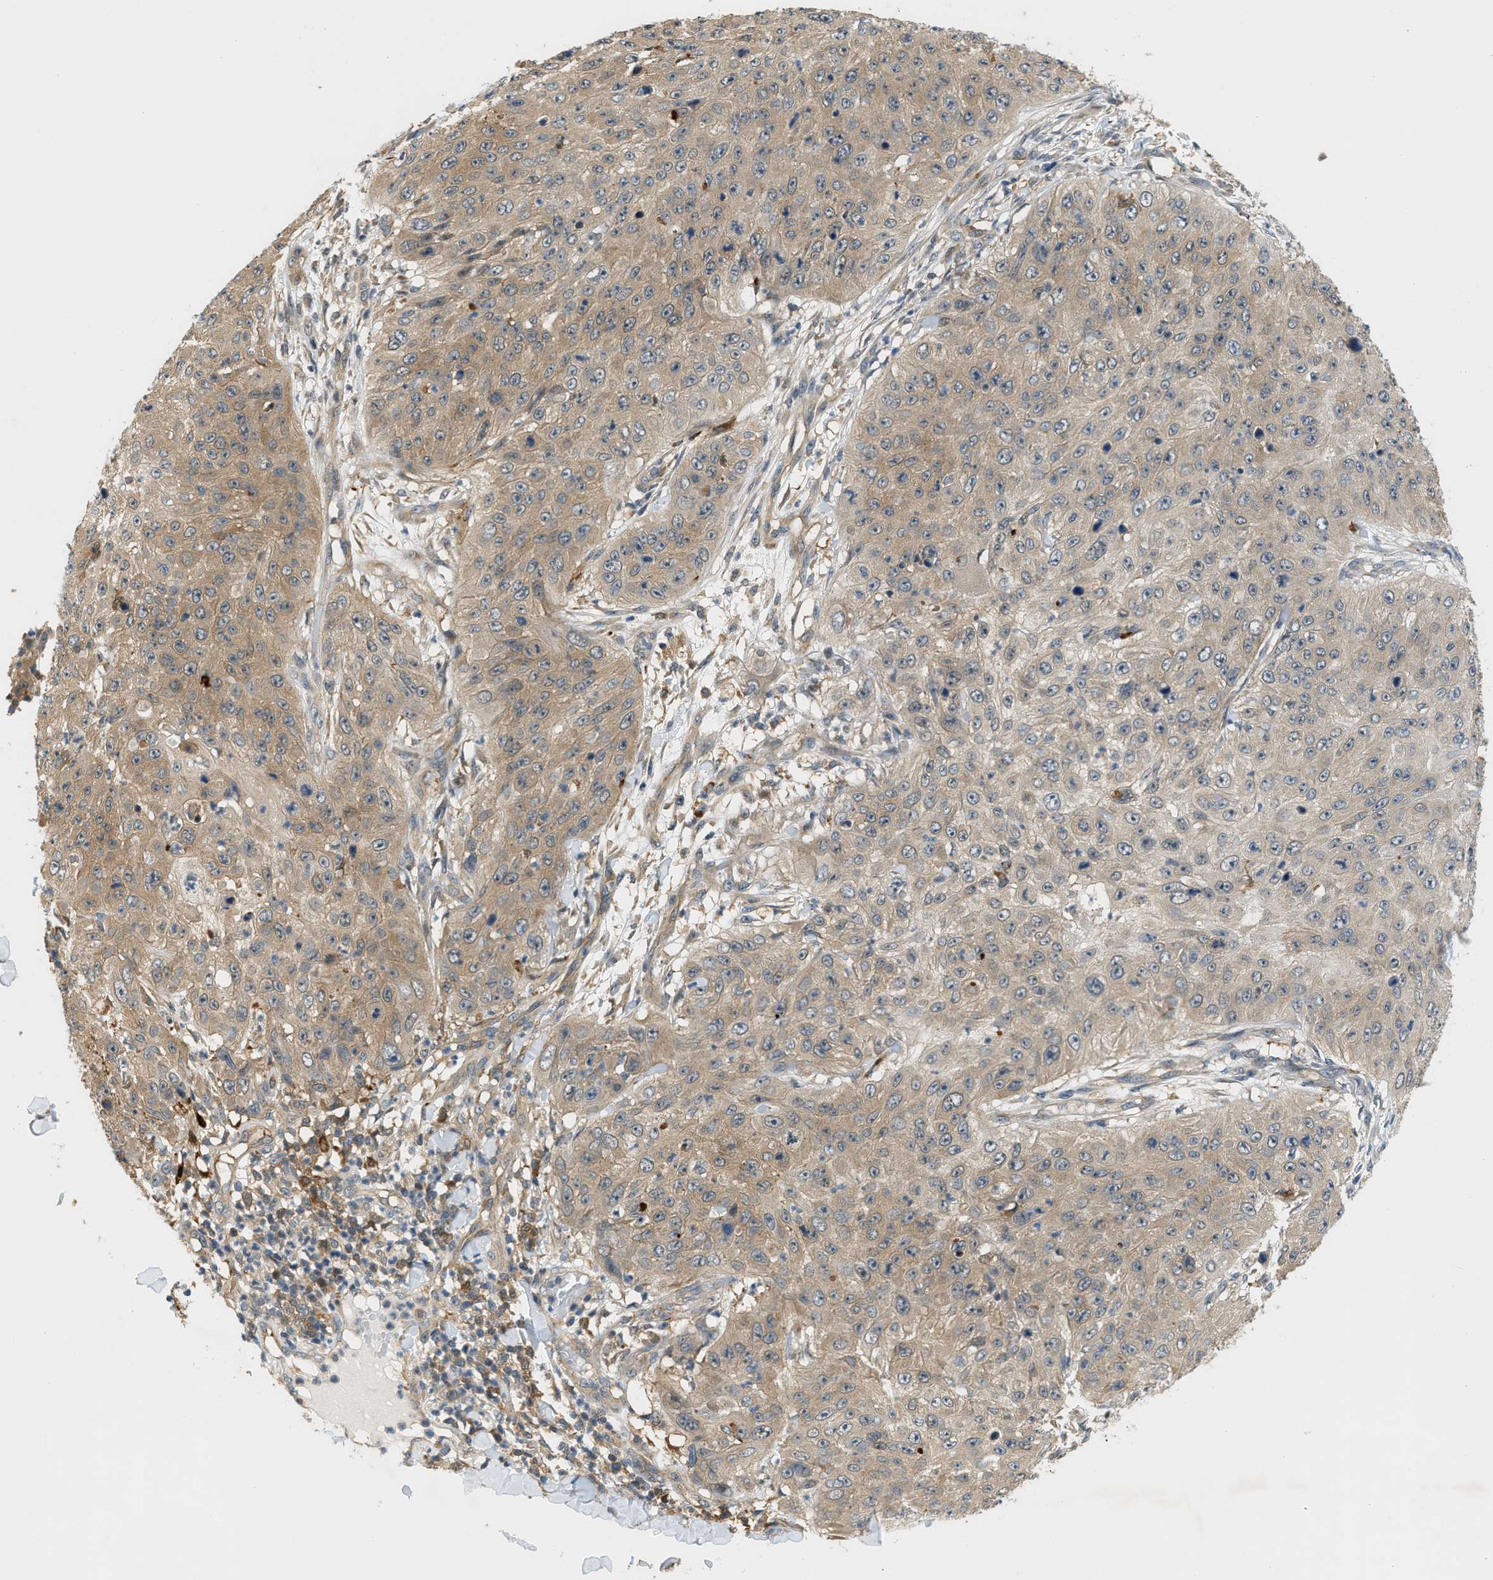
{"staining": {"intensity": "weak", "quantity": ">75%", "location": "cytoplasmic/membranous"}, "tissue": "skin cancer", "cell_type": "Tumor cells", "image_type": "cancer", "snomed": [{"axis": "morphology", "description": "Squamous cell carcinoma, NOS"}, {"axis": "topography", "description": "Skin"}], "caption": "Protein expression analysis of squamous cell carcinoma (skin) shows weak cytoplasmic/membranous expression in about >75% of tumor cells.", "gene": "PDCL3", "patient": {"sex": "female", "age": 80}}